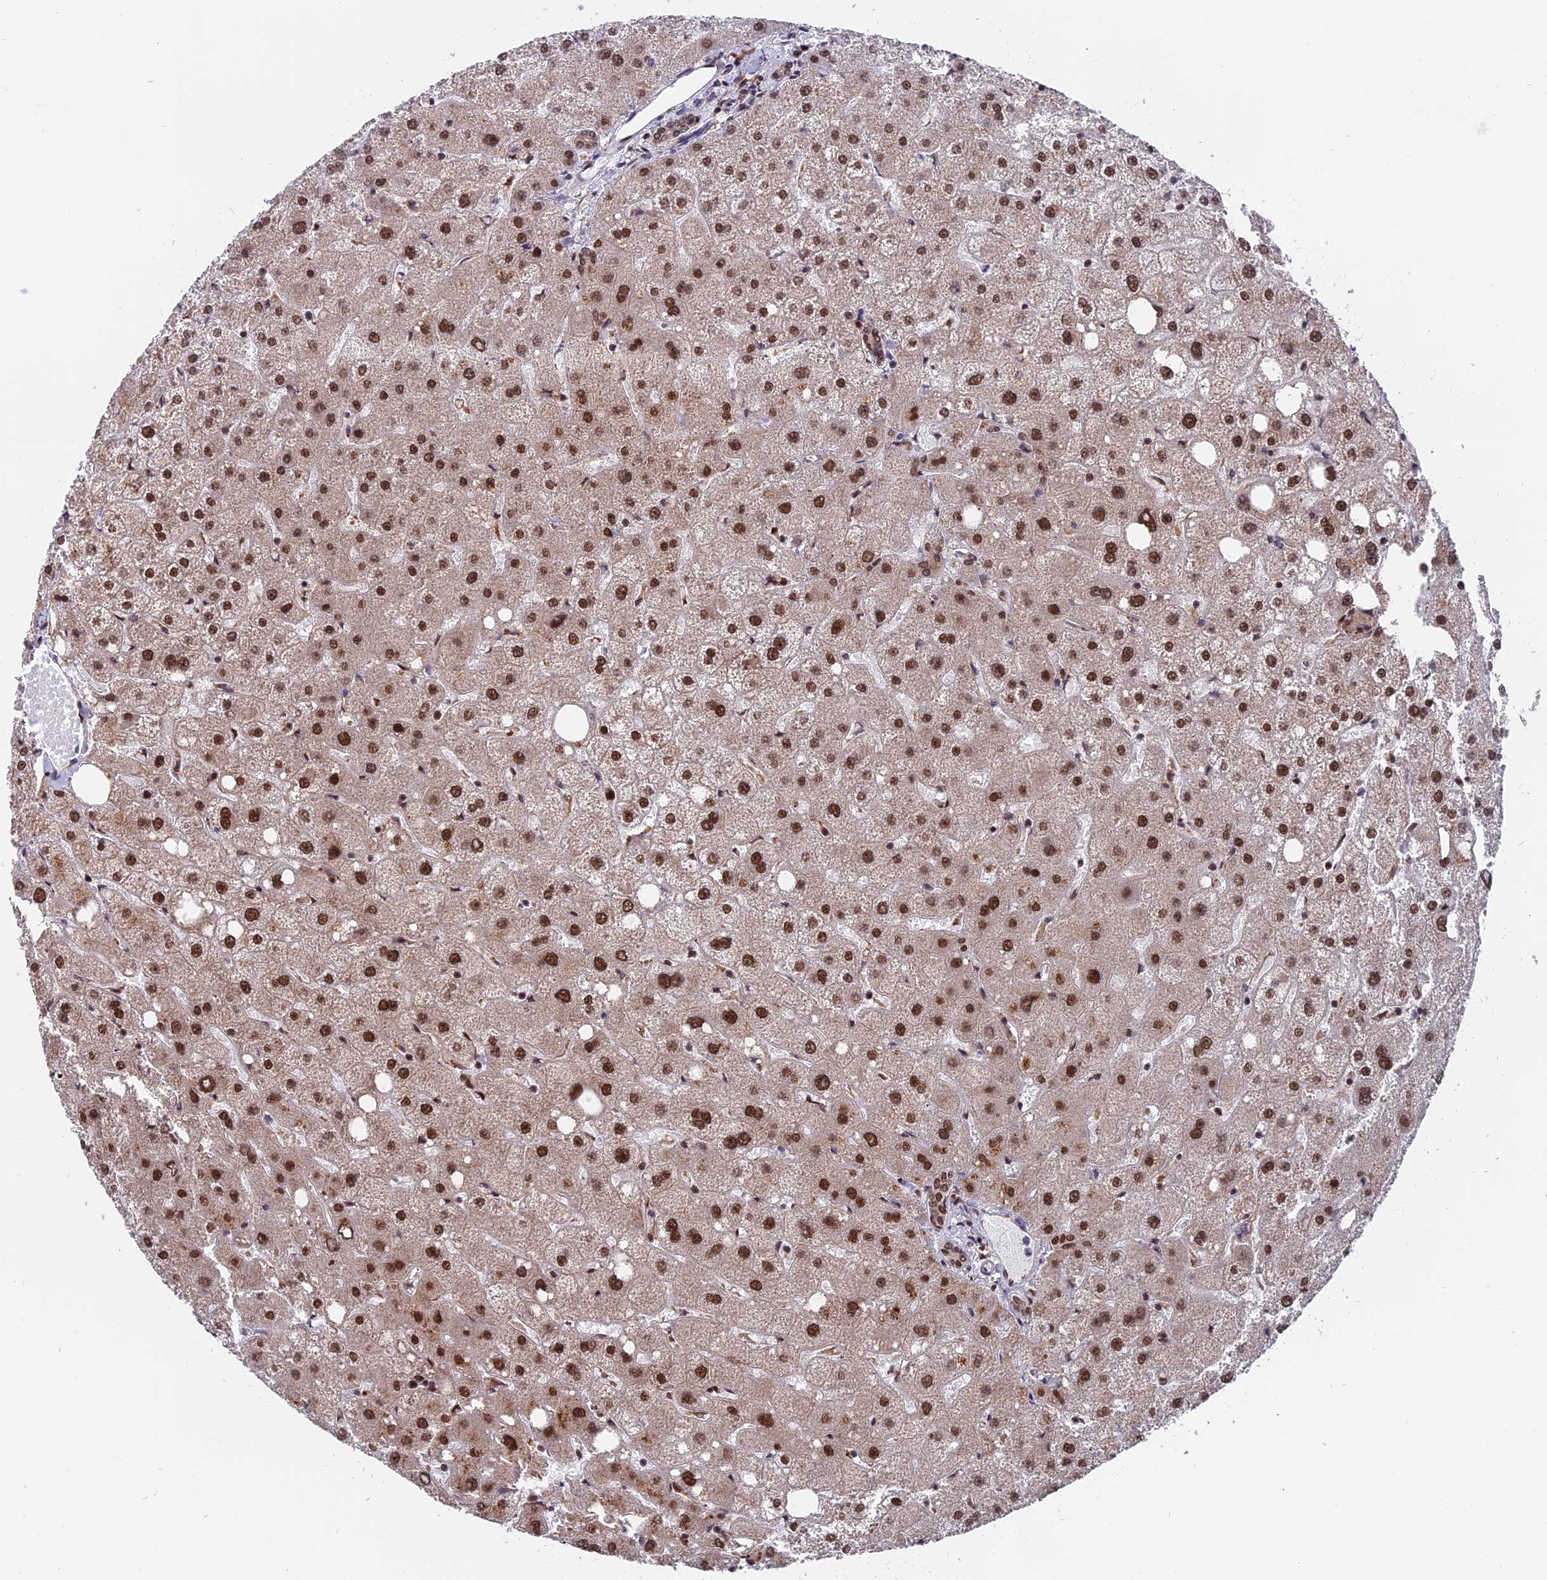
{"staining": {"intensity": "moderate", "quantity": ">75%", "location": "nuclear"}, "tissue": "liver", "cell_type": "Cholangiocytes", "image_type": "normal", "snomed": [{"axis": "morphology", "description": "Normal tissue, NOS"}, {"axis": "topography", "description": "Liver"}], "caption": "Protein expression analysis of unremarkable liver displays moderate nuclear expression in approximately >75% of cholangiocytes.", "gene": "RAMACL", "patient": {"sex": "male", "age": 73}}